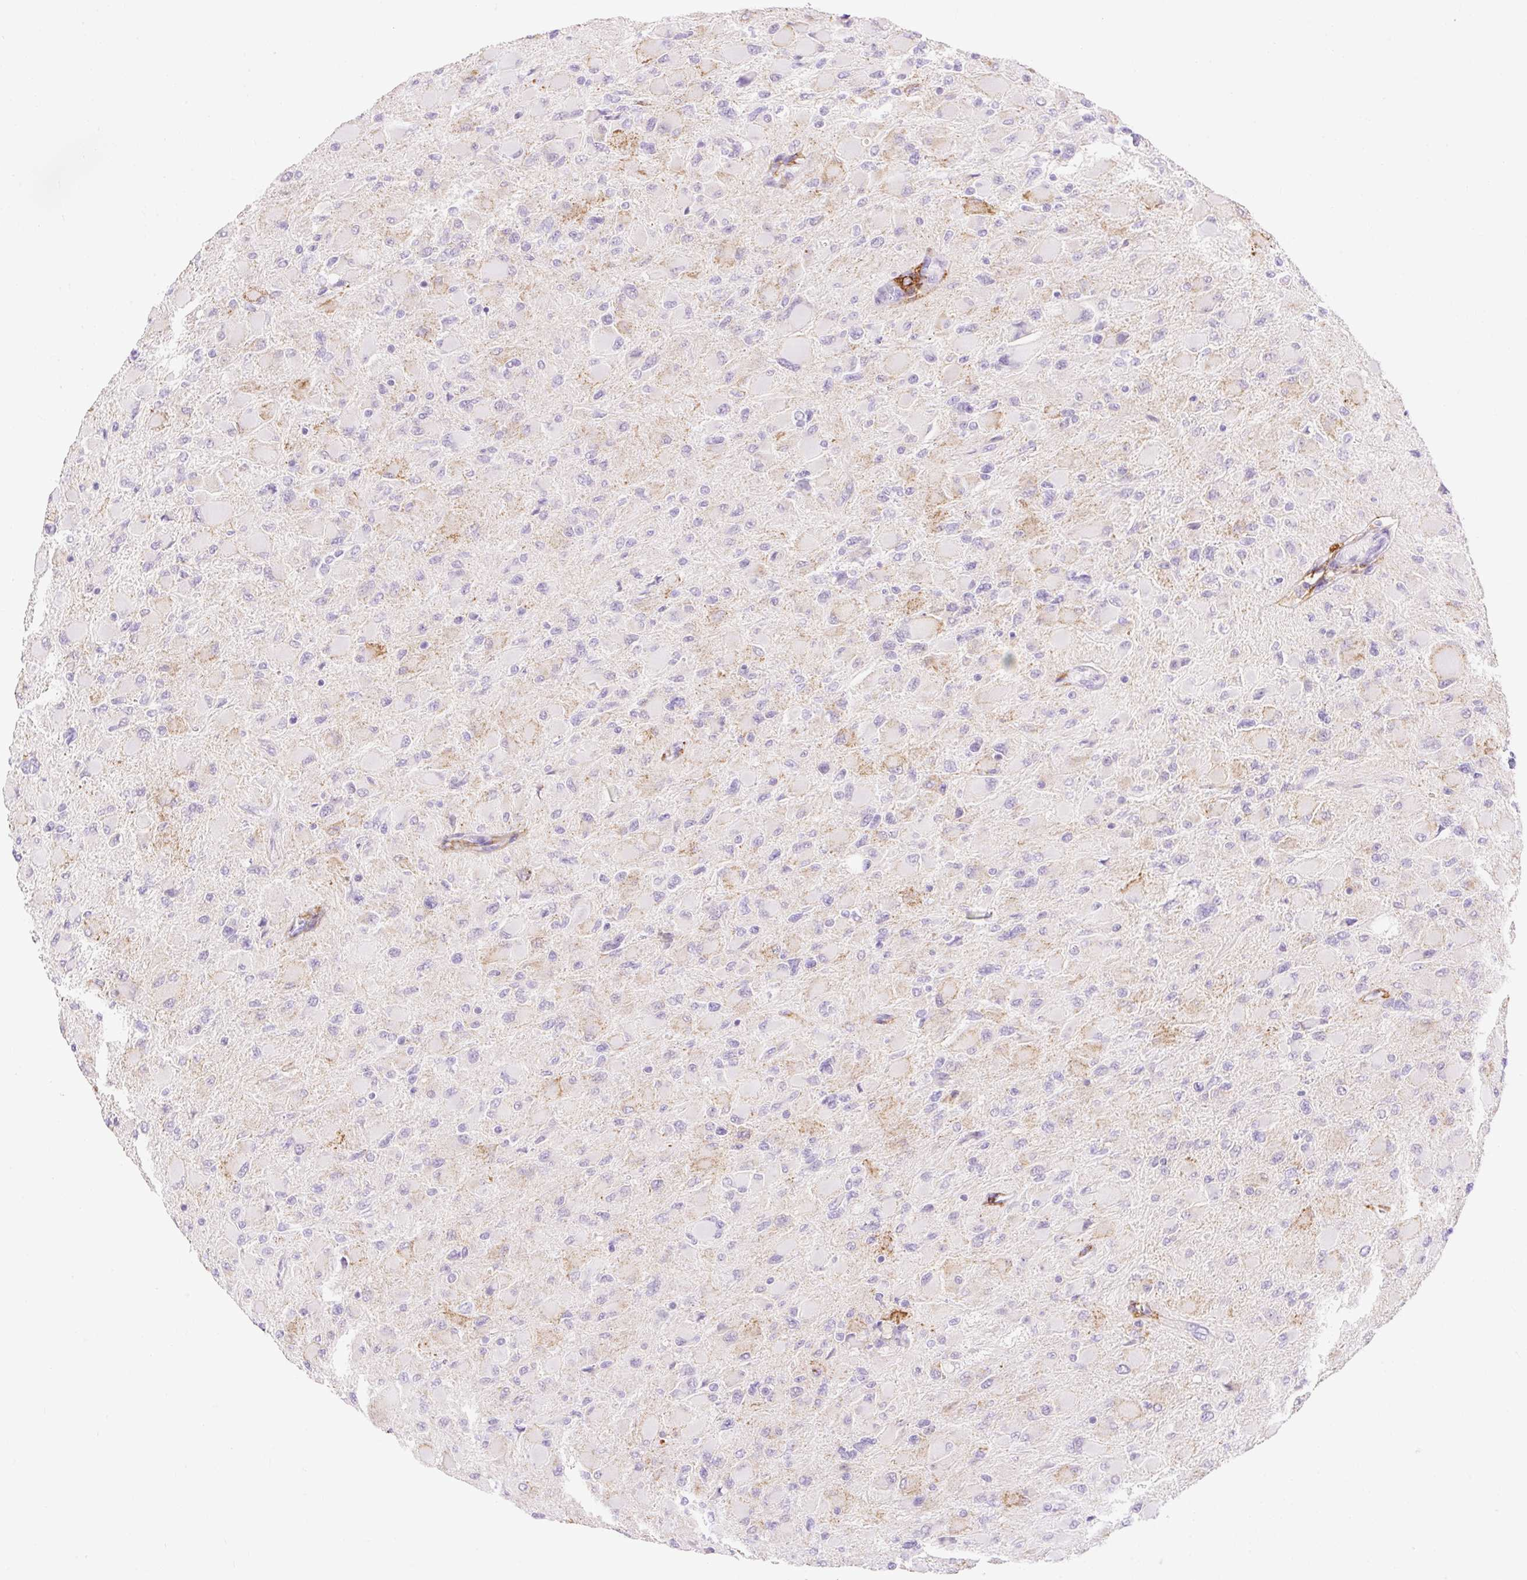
{"staining": {"intensity": "negative", "quantity": "none", "location": "none"}, "tissue": "glioma", "cell_type": "Tumor cells", "image_type": "cancer", "snomed": [{"axis": "morphology", "description": "Glioma, malignant, High grade"}, {"axis": "topography", "description": "Cerebral cortex"}], "caption": "Malignant glioma (high-grade) stained for a protein using IHC demonstrates no staining tumor cells.", "gene": "SIGLEC1", "patient": {"sex": "female", "age": 36}}